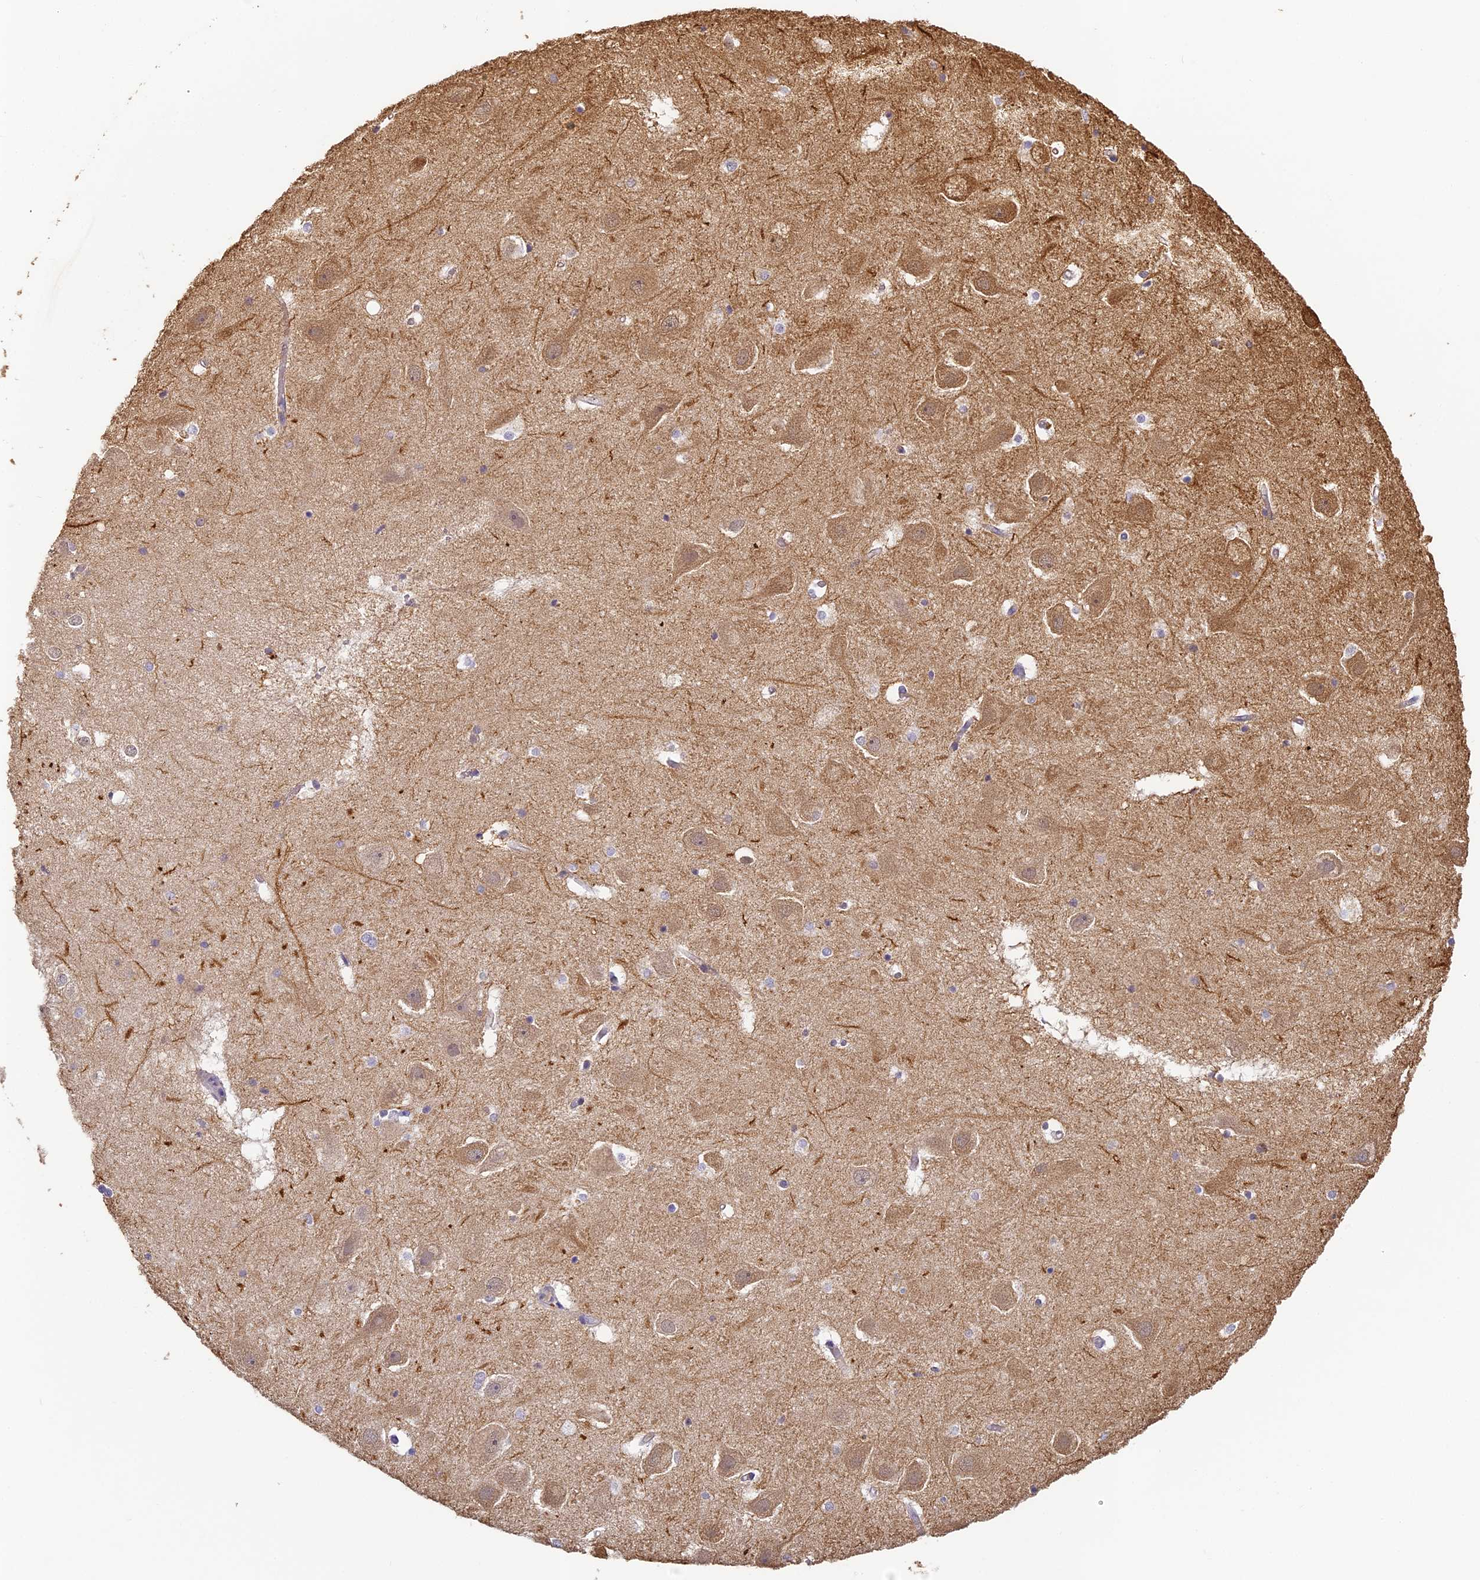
{"staining": {"intensity": "negative", "quantity": "none", "location": "none"}, "tissue": "hippocampus", "cell_type": "Glial cells", "image_type": "normal", "snomed": [{"axis": "morphology", "description": "Normal tissue, NOS"}, {"axis": "topography", "description": "Hippocampus"}], "caption": "A high-resolution histopathology image shows IHC staining of benign hippocampus, which reveals no significant positivity in glial cells. (Brightfield microscopy of DAB (3,3'-diaminobenzidine) IHC at high magnification).", "gene": "YAE1", "patient": {"sex": "female", "age": 52}}